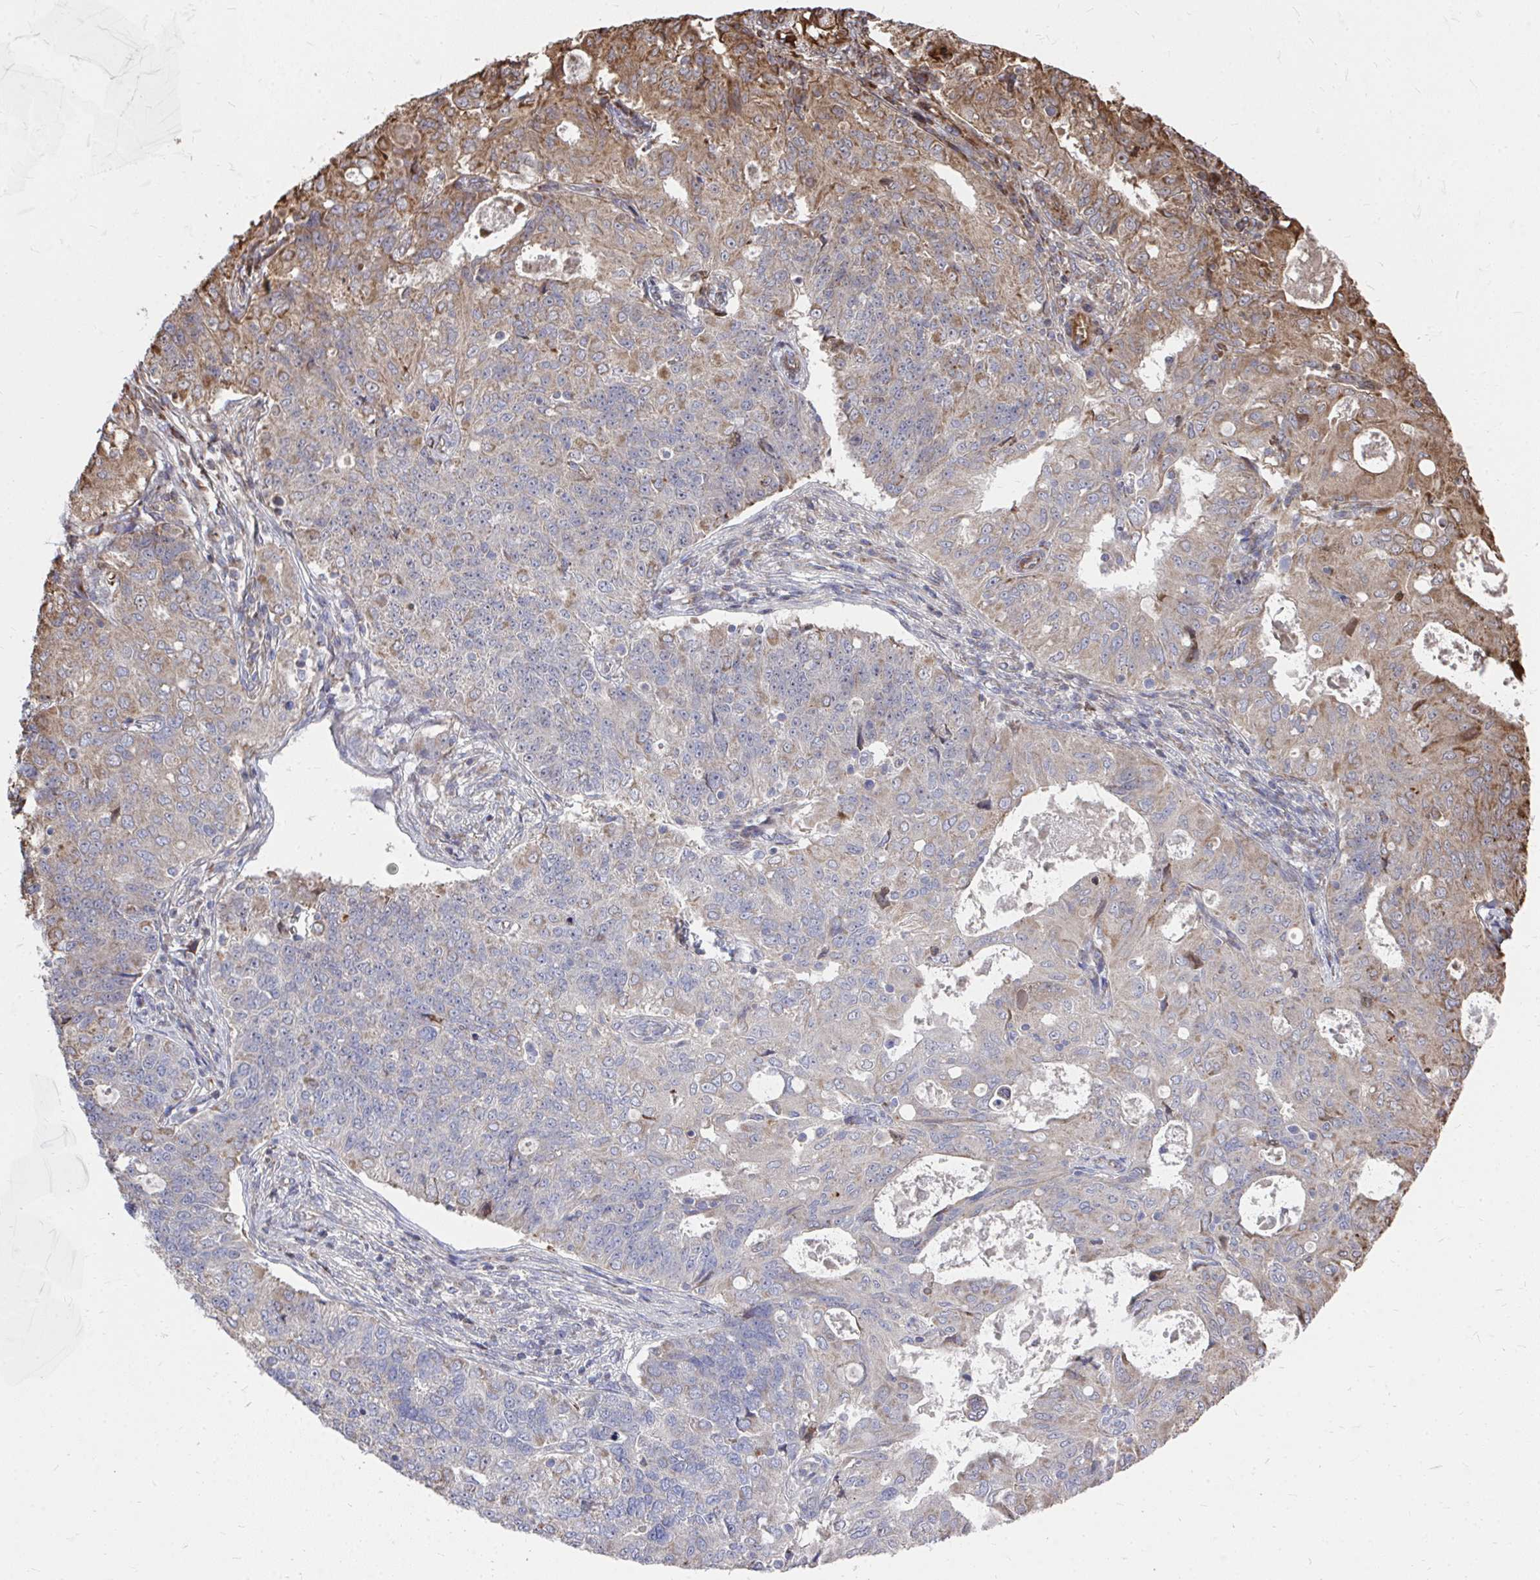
{"staining": {"intensity": "moderate", "quantity": "<25%", "location": "cytoplasmic/membranous"}, "tissue": "endometrial cancer", "cell_type": "Tumor cells", "image_type": "cancer", "snomed": [{"axis": "morphology", "description": "Adenocarcinoma, NOS"}, {"axis": "topography", "description": "Endometrium"}], "caption": "Endometrial cancer stained for a protein (brown) exhibits moderate cytoplasmic/membranous positive expression in approximately <25% of tumor cells.", "gene": "FAM89A", "patient": {"sex": "female", "age": 43}}